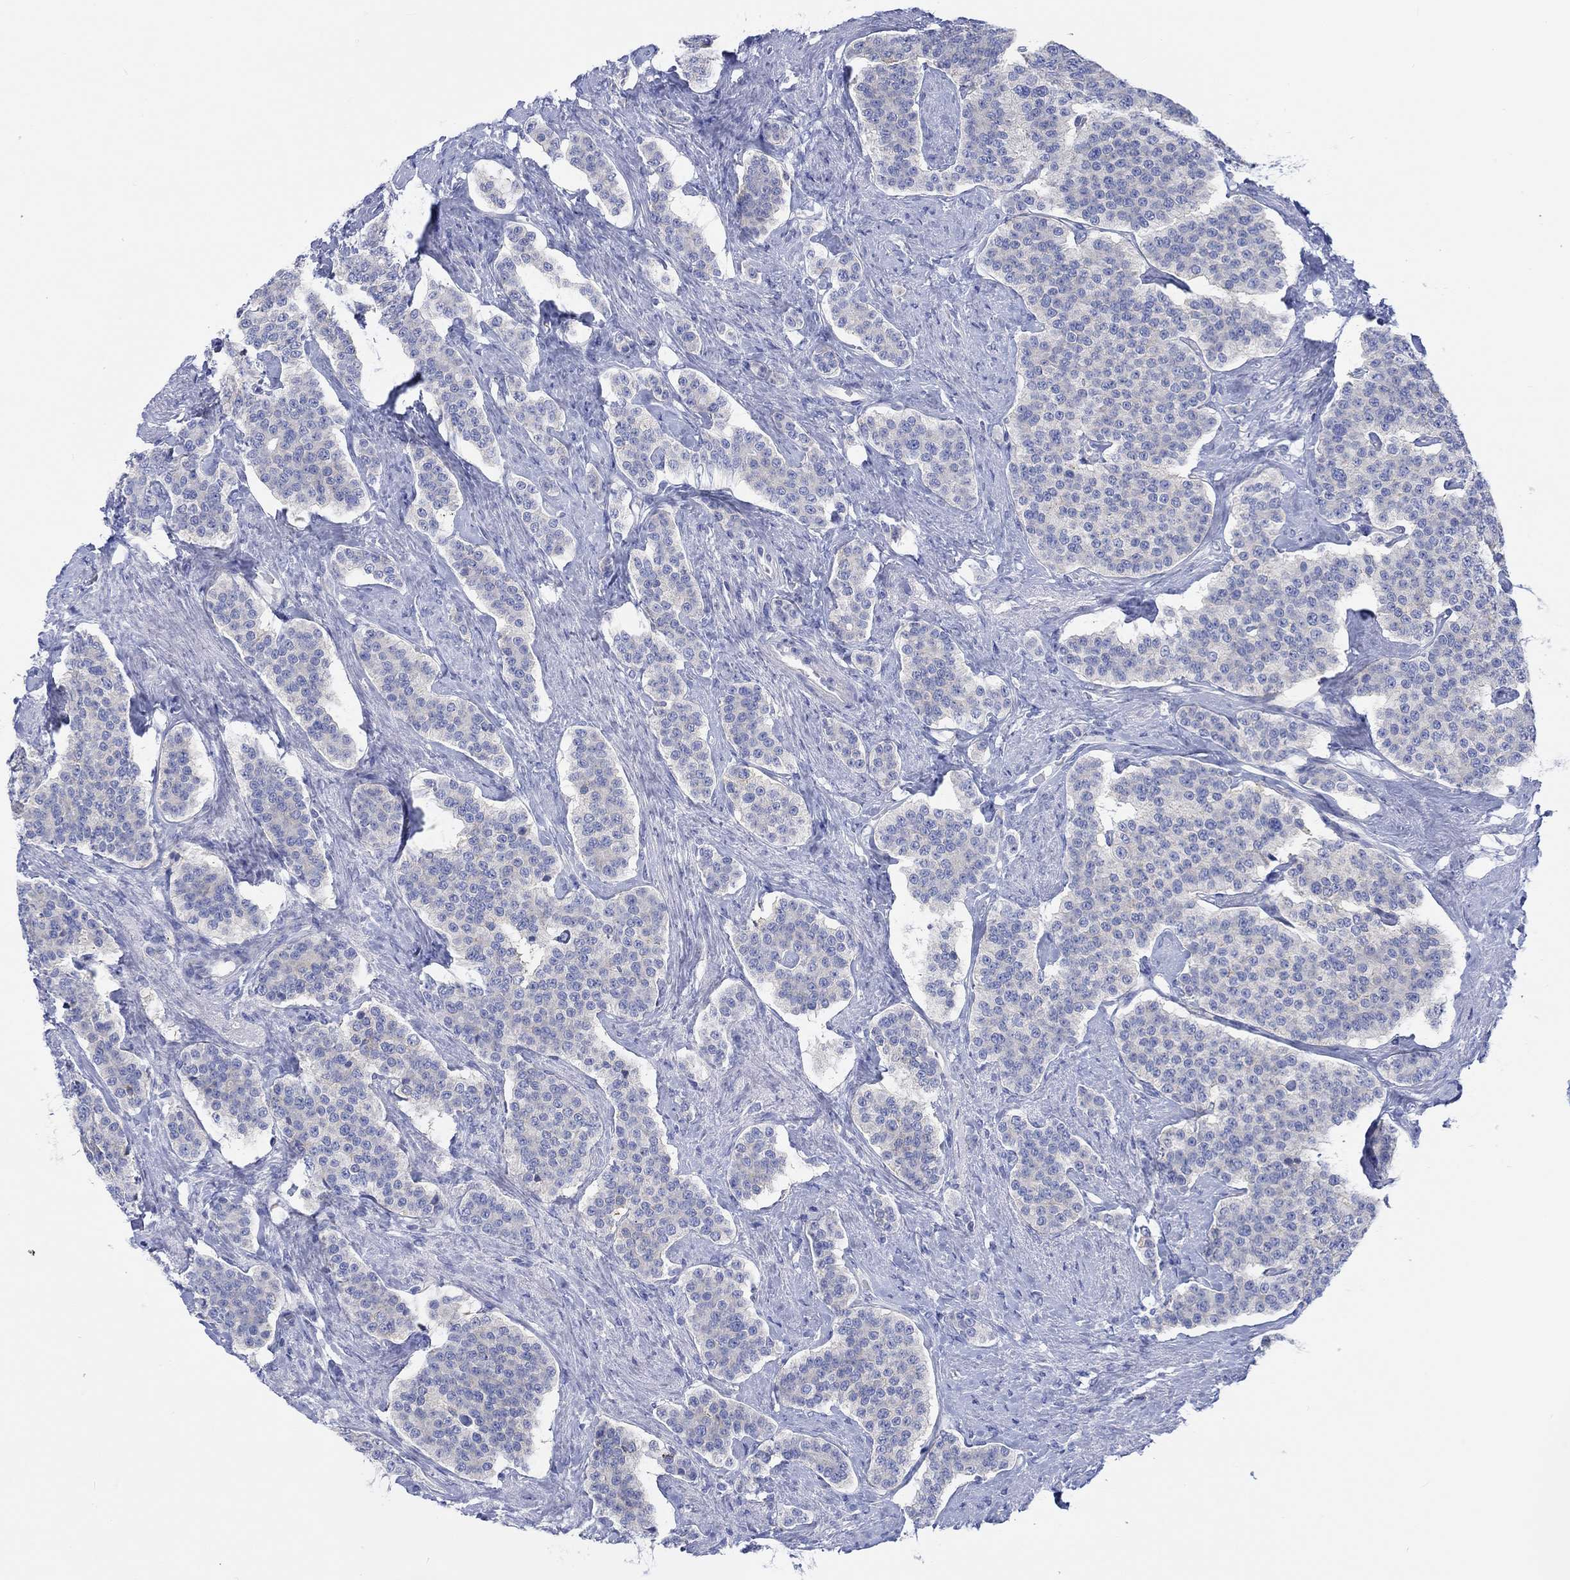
{"staining": {"intensity": "negative", "quantity": "none", "location": "none"}, "tissue": "carcinoid", "cell_type": "Tumor cells", "image_type": "cancer", "snomed": [{"axis": "morphology", "description": "Carcinoid, malignant, NOS"}, {"axis": "topography", "description": "Small intestine"}], "caption": "A photomicrograph of malignant carcinoid stained for a protein reveals no brown staining in tumor cells.", "gene": "REEP6", "patient": {"sex": "female", "age": 58}}